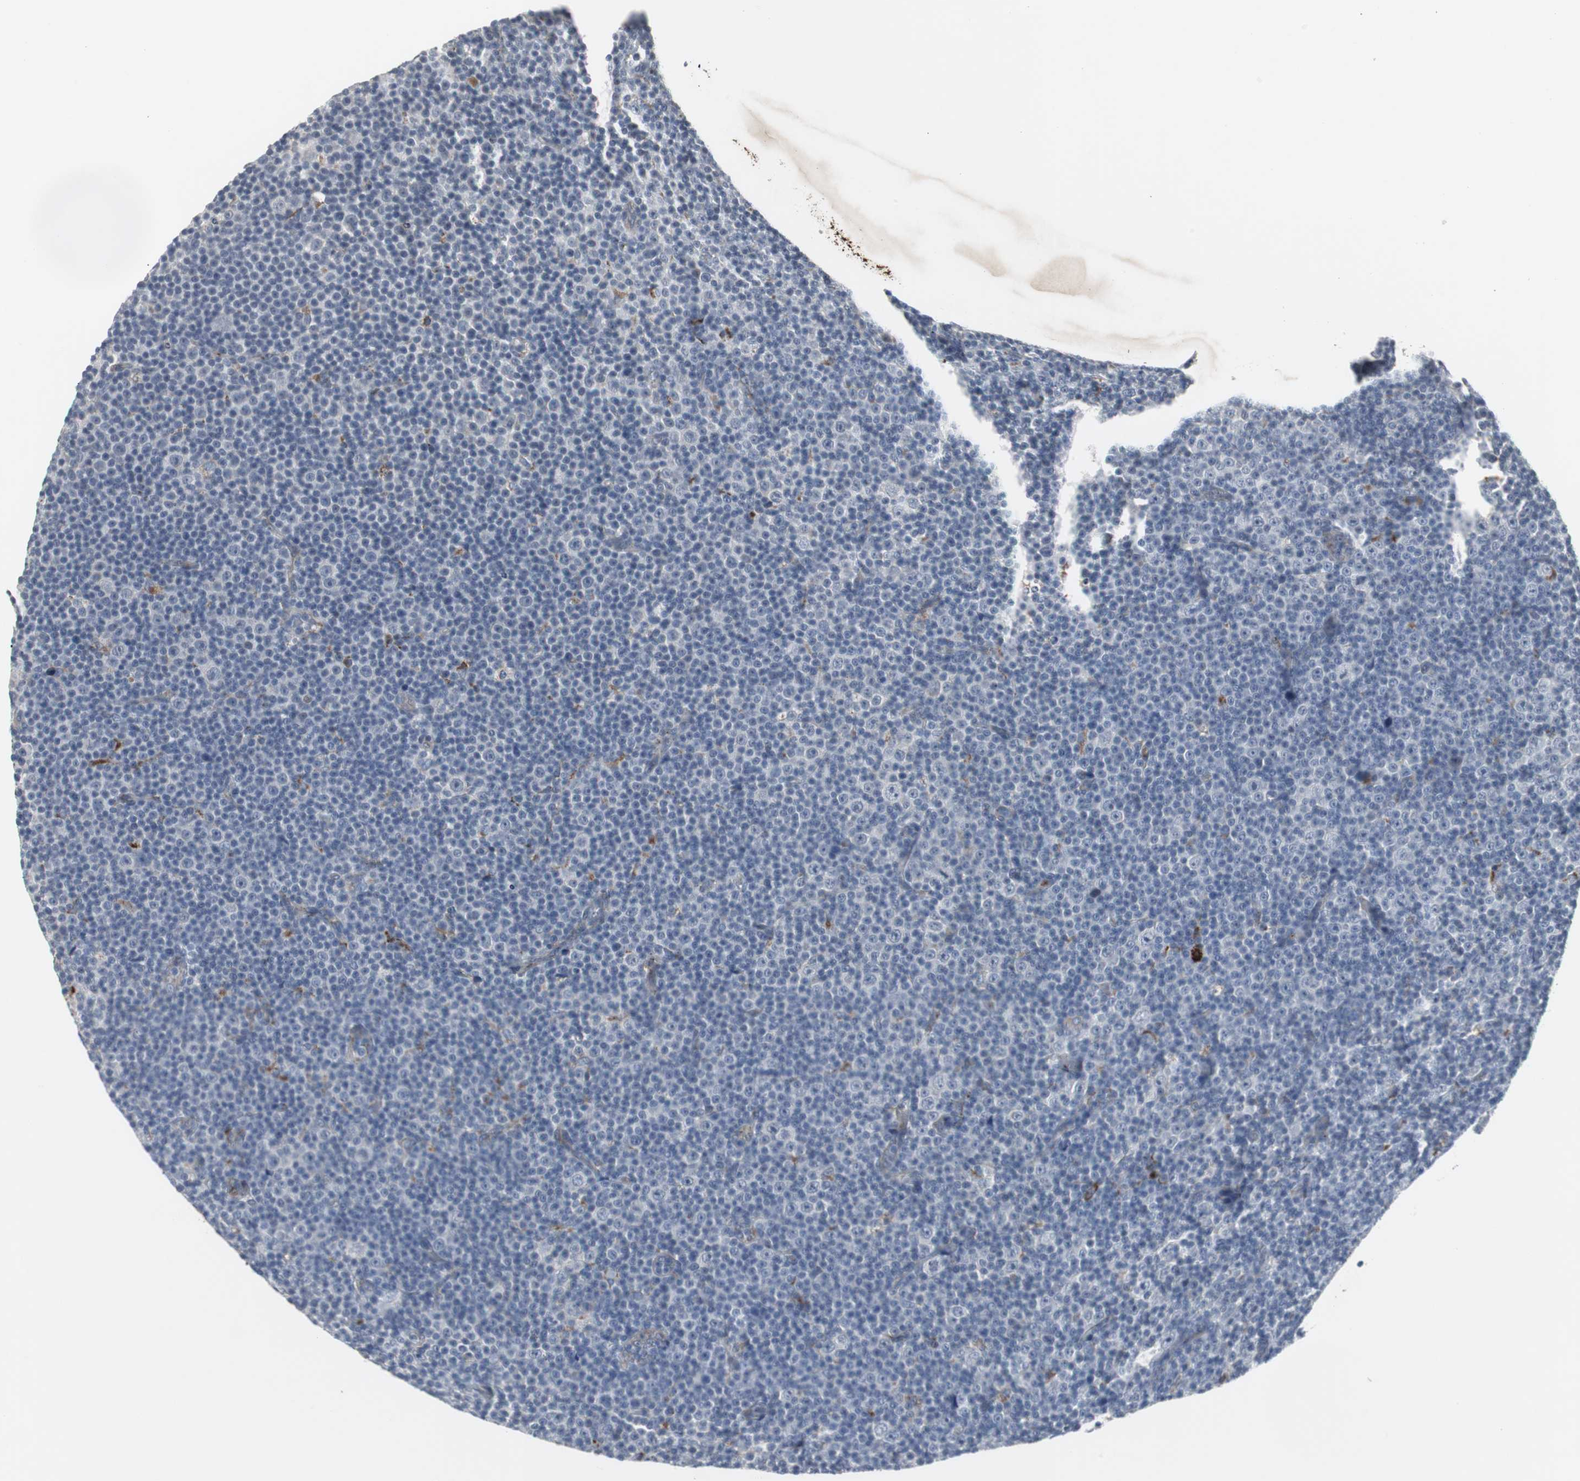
{"staining": {"intensity": "negative", "quantity": "none", "location": "none"}, "tissue": "lymphoma", "cell_type": "Tumor cells", "image_type": "cancer", "snomed": [{"axis": "morphology", "description": "Malignant lymphoma, non-Hodgkin's type, Low grade"}, {"axis": "topography", "description": "Lymph node"}], "caption": "IHC photomicrograph of neoplastic tissue: human malignant lymphoma, non-Hodgkin's type (low-grade) stained with DAB reveals no significant protein expression in tumor cells.", "gene": "GBA1", "patient": {"sex": "female", "age": 67}}